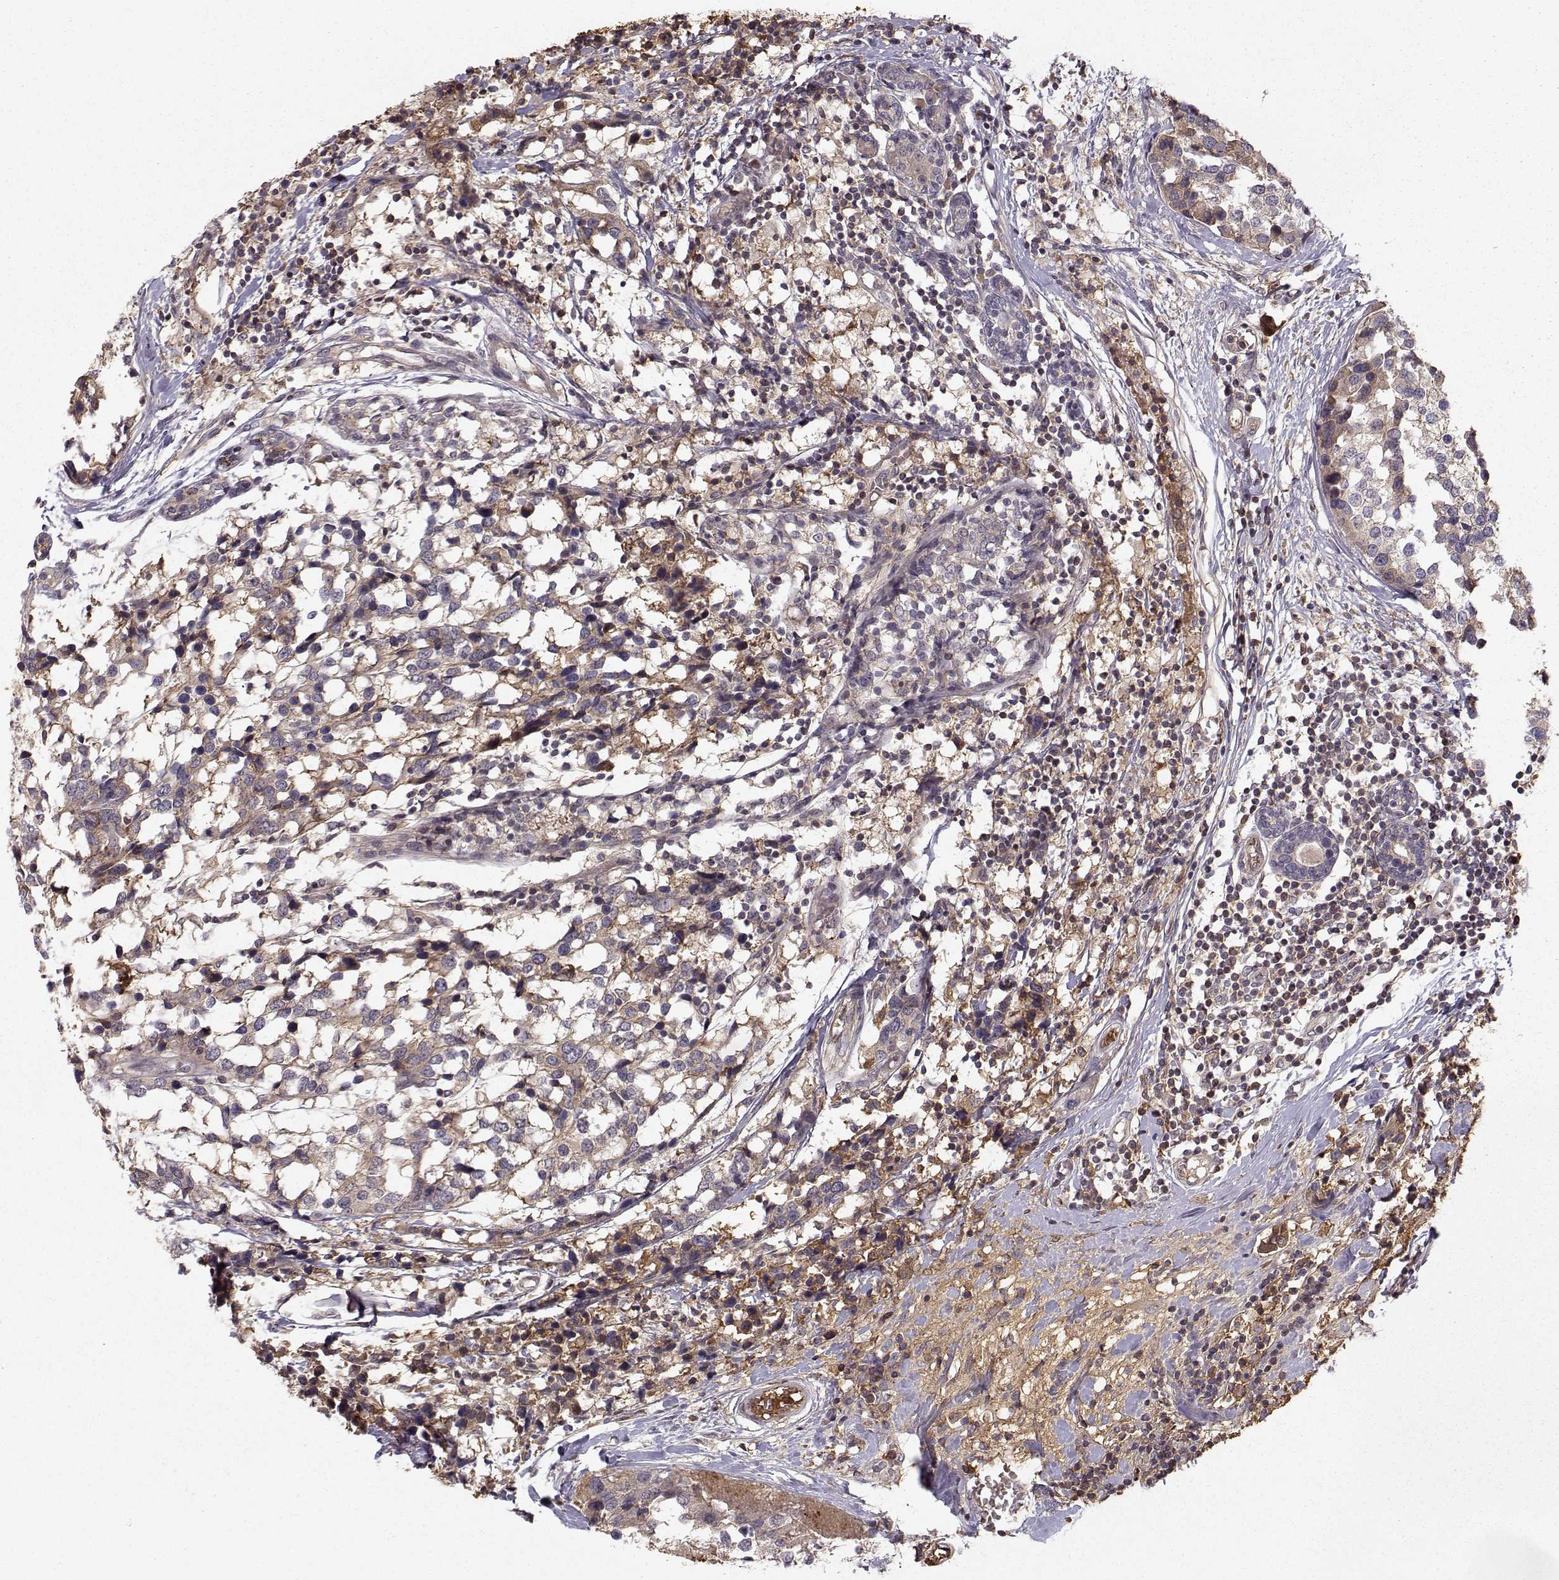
{"staining": {"intensity": "weak", "quantity": "<25%", "location": "cytoplasmic/membranous"}, "tissue": "breast cancer", "cell_type": "Tumor cells", "image_type": "cancer", "snomed": [{"axis": "morphology", "description": "Lobular carcinoma"}, {"axis": "topography", "description": "Breast"}], "caption": "Tumor cells are negative for protein expression in human lobular carcinoma (breast). (DAB (3,3'-diaminobenzidine) immunohistochemistry (IHC) visualized using brightfield microscopy, high magnification).", "gene": "WNT6", "patient": {"sex": "female", "age": 59}}